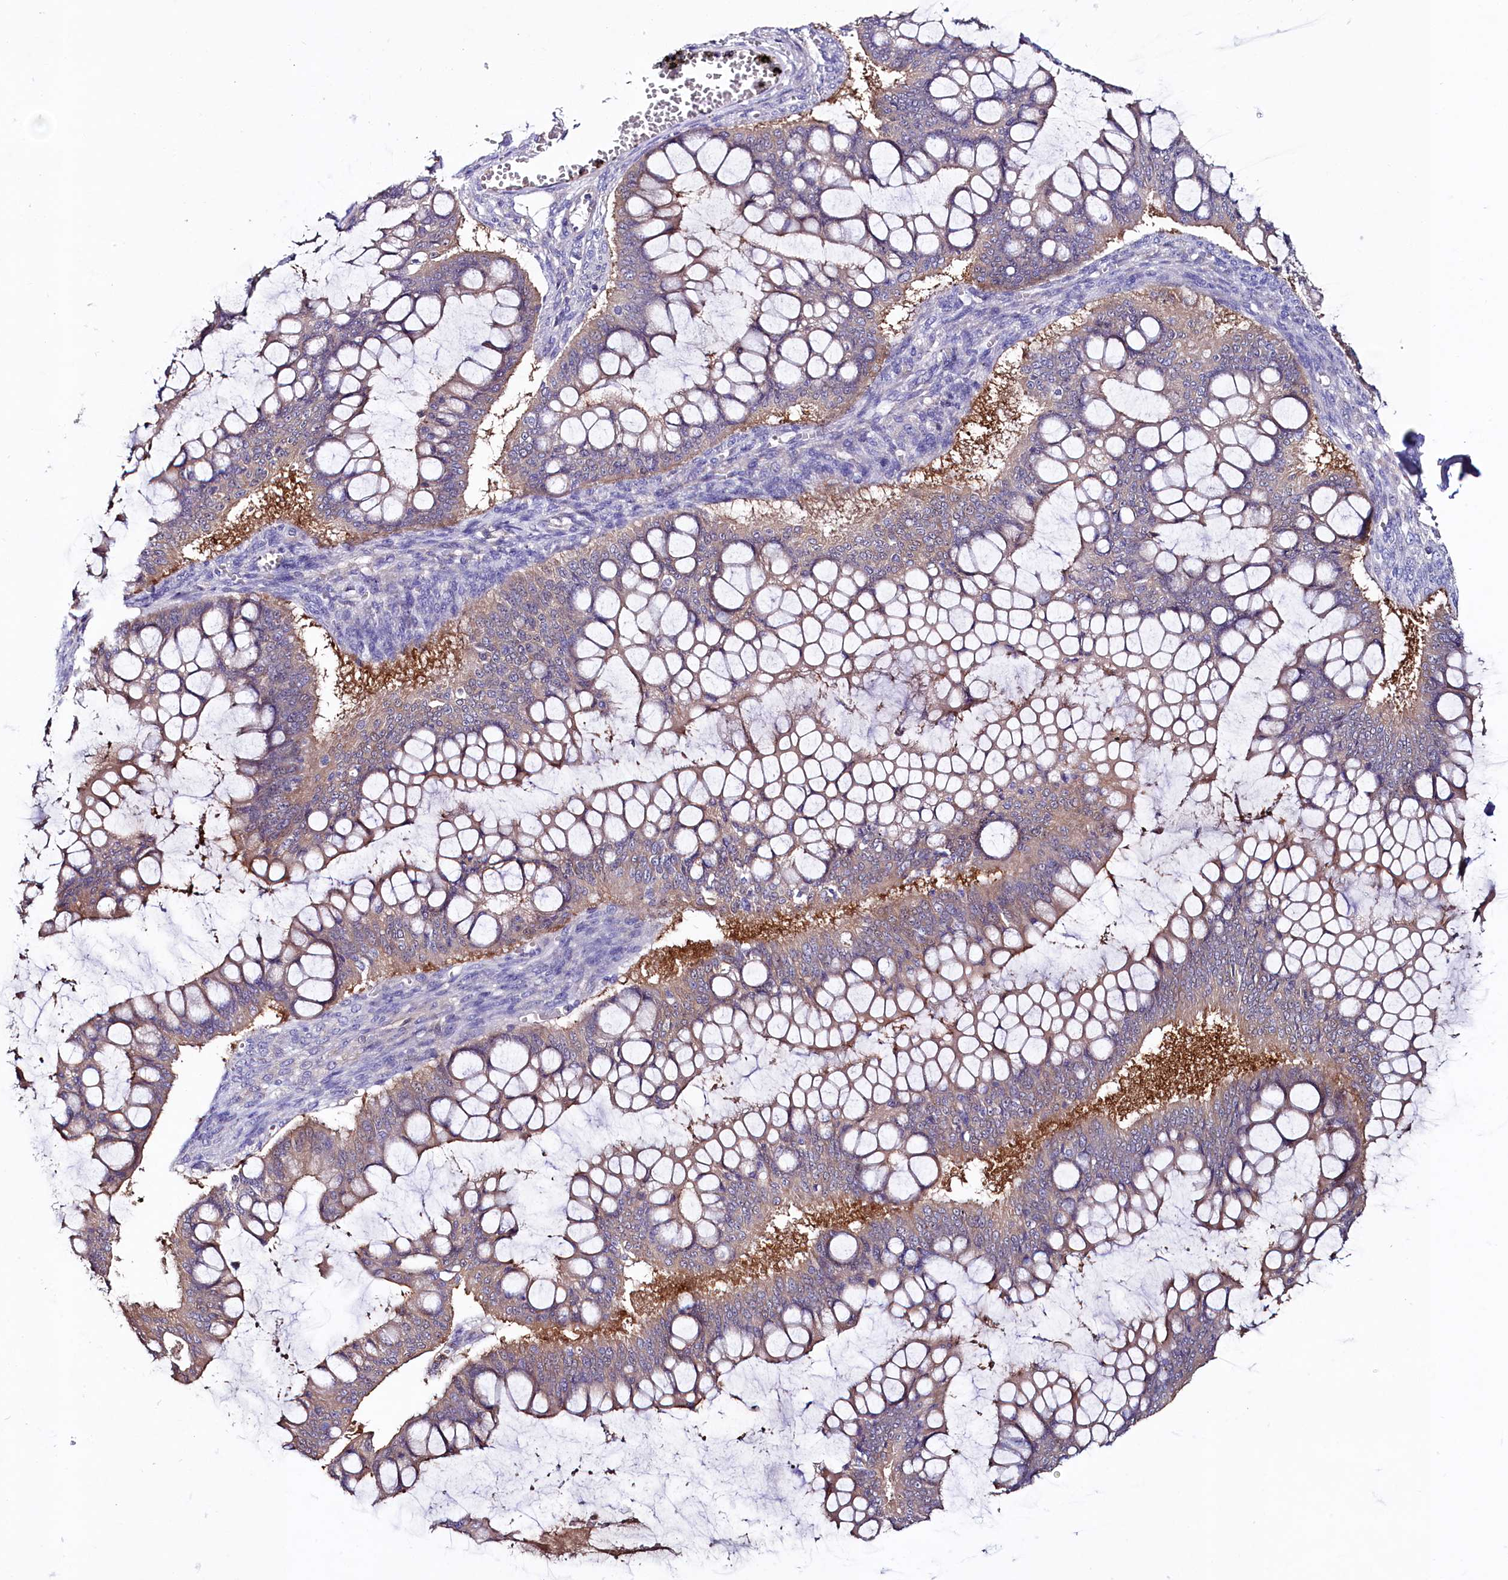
{"staining": {"intensity": "weak", "quantity": "25%-75%", "location": "cytoplasmic/membranous"}, "tissue": "ovarian cancer", "cell_type": "Tumor cells", "image_type": "cancer", "snomed": [{"axis": "morphology", "description": "Cystadenocarcinoma, mucinous, NOS"}, {"axis": "topography", "description": "Ovary"}], "caption": "Ovarian cancer tissue displays weak cytoplasmic/membranous staining in approximately 25%-75% of tumor cells The staining was performed using DAB, with brown indicating positive protein expression. Nuclei are stained blue with hematoxylin.", "gene": "IL17RD", "patient": {"sex": "female", "age": 73}}